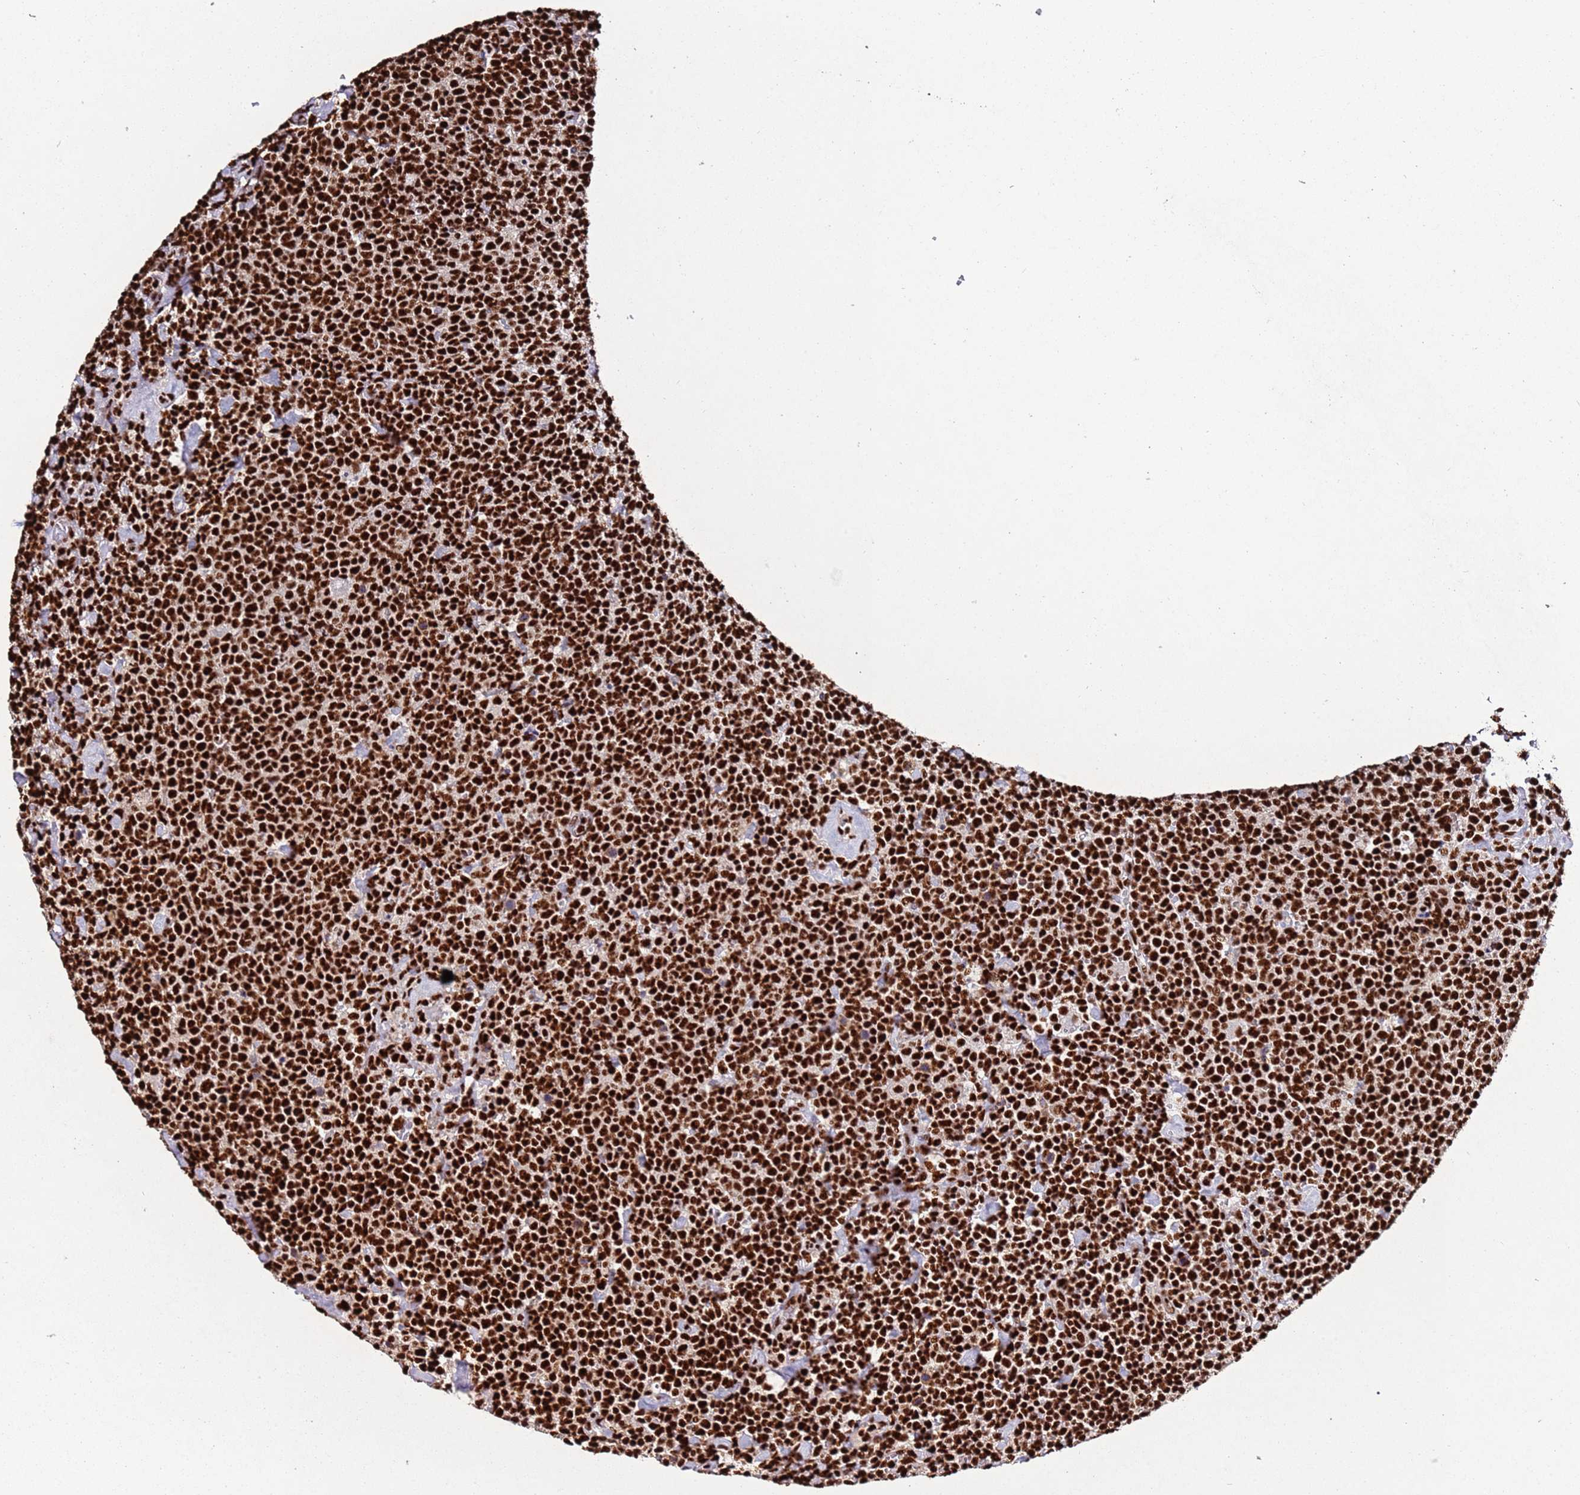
{"staining": {"intensity": "strong", "quantity": ">75%", "location": "nuclear"}, "tissue": "lymphoma", "cell_type": "Tumor cells", "image_type": "cancer", "snomed": [{"axis": "morphology", "description": "Malignant lymphoma, non-Hodgkin's type, High grade"}, {"axis": "topography", "description": "Lymph node"}], "caption": "About >75% of tumor cells in high-grade malignant lymphoma, non-Hodgkin's type show strong nuclear protein positivity as visualized by brown immunohistochemical staining.", "gene": "C6orf226", "patient": {"sex": "male", "age": 61}}